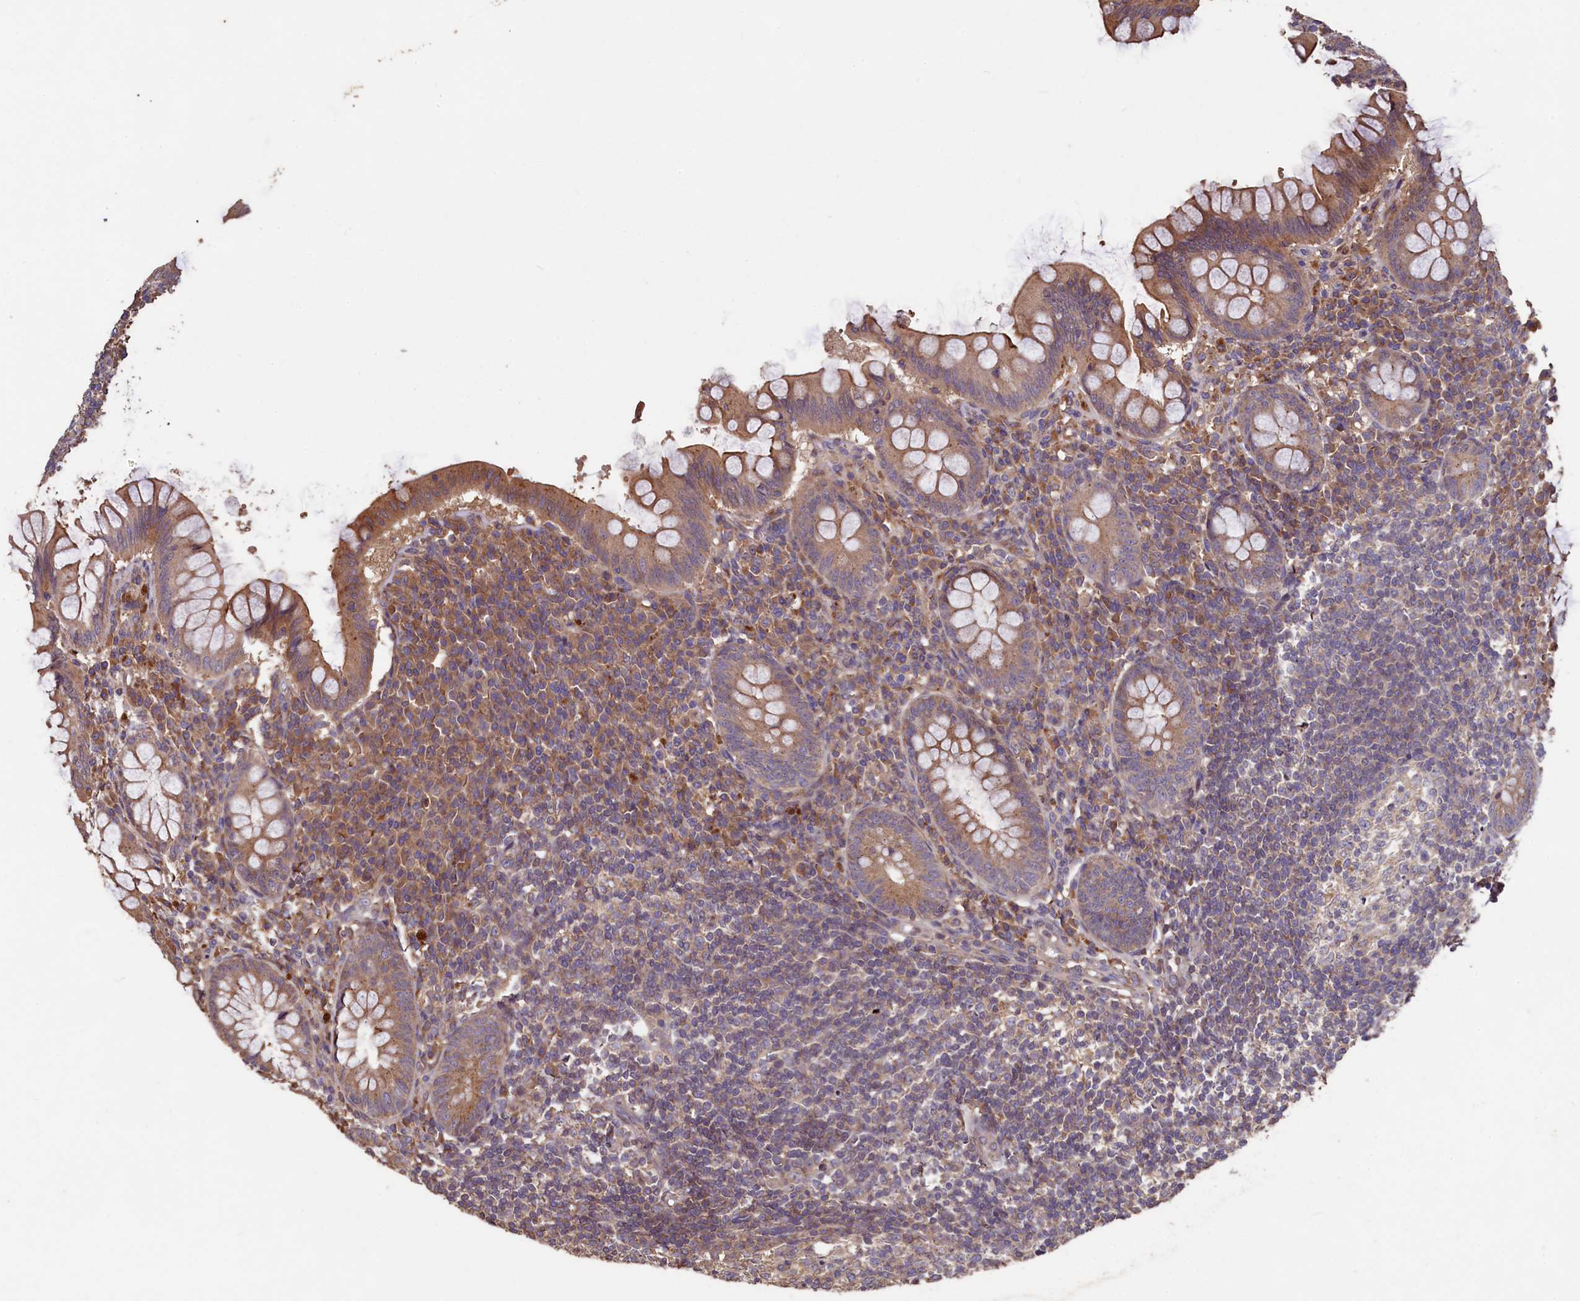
{"staining": {"intensity": "moderate", "quantity": ">75%", "location": "cytoplasmic/membranous"}, "tissue": "appendix", "cell_type": "Glandular cells", "image_type": "normal", "snomed": [{"axis": "morphology", "description": "Normal tissue, NOS"}, {"axis": "topography", "description": "Appendix"}], "caption": "Appendix stained with immunohistochemistry reveals moderate cytoplasmic/membranous positivity in approximately >75% of glandular cells. (Stains: DAB in brown, nuclei in blue, Microscopy: brightfield microscopy at high magnification).", "gene": "TMEM98", "patient": {"sex": "female", "age": 33}}